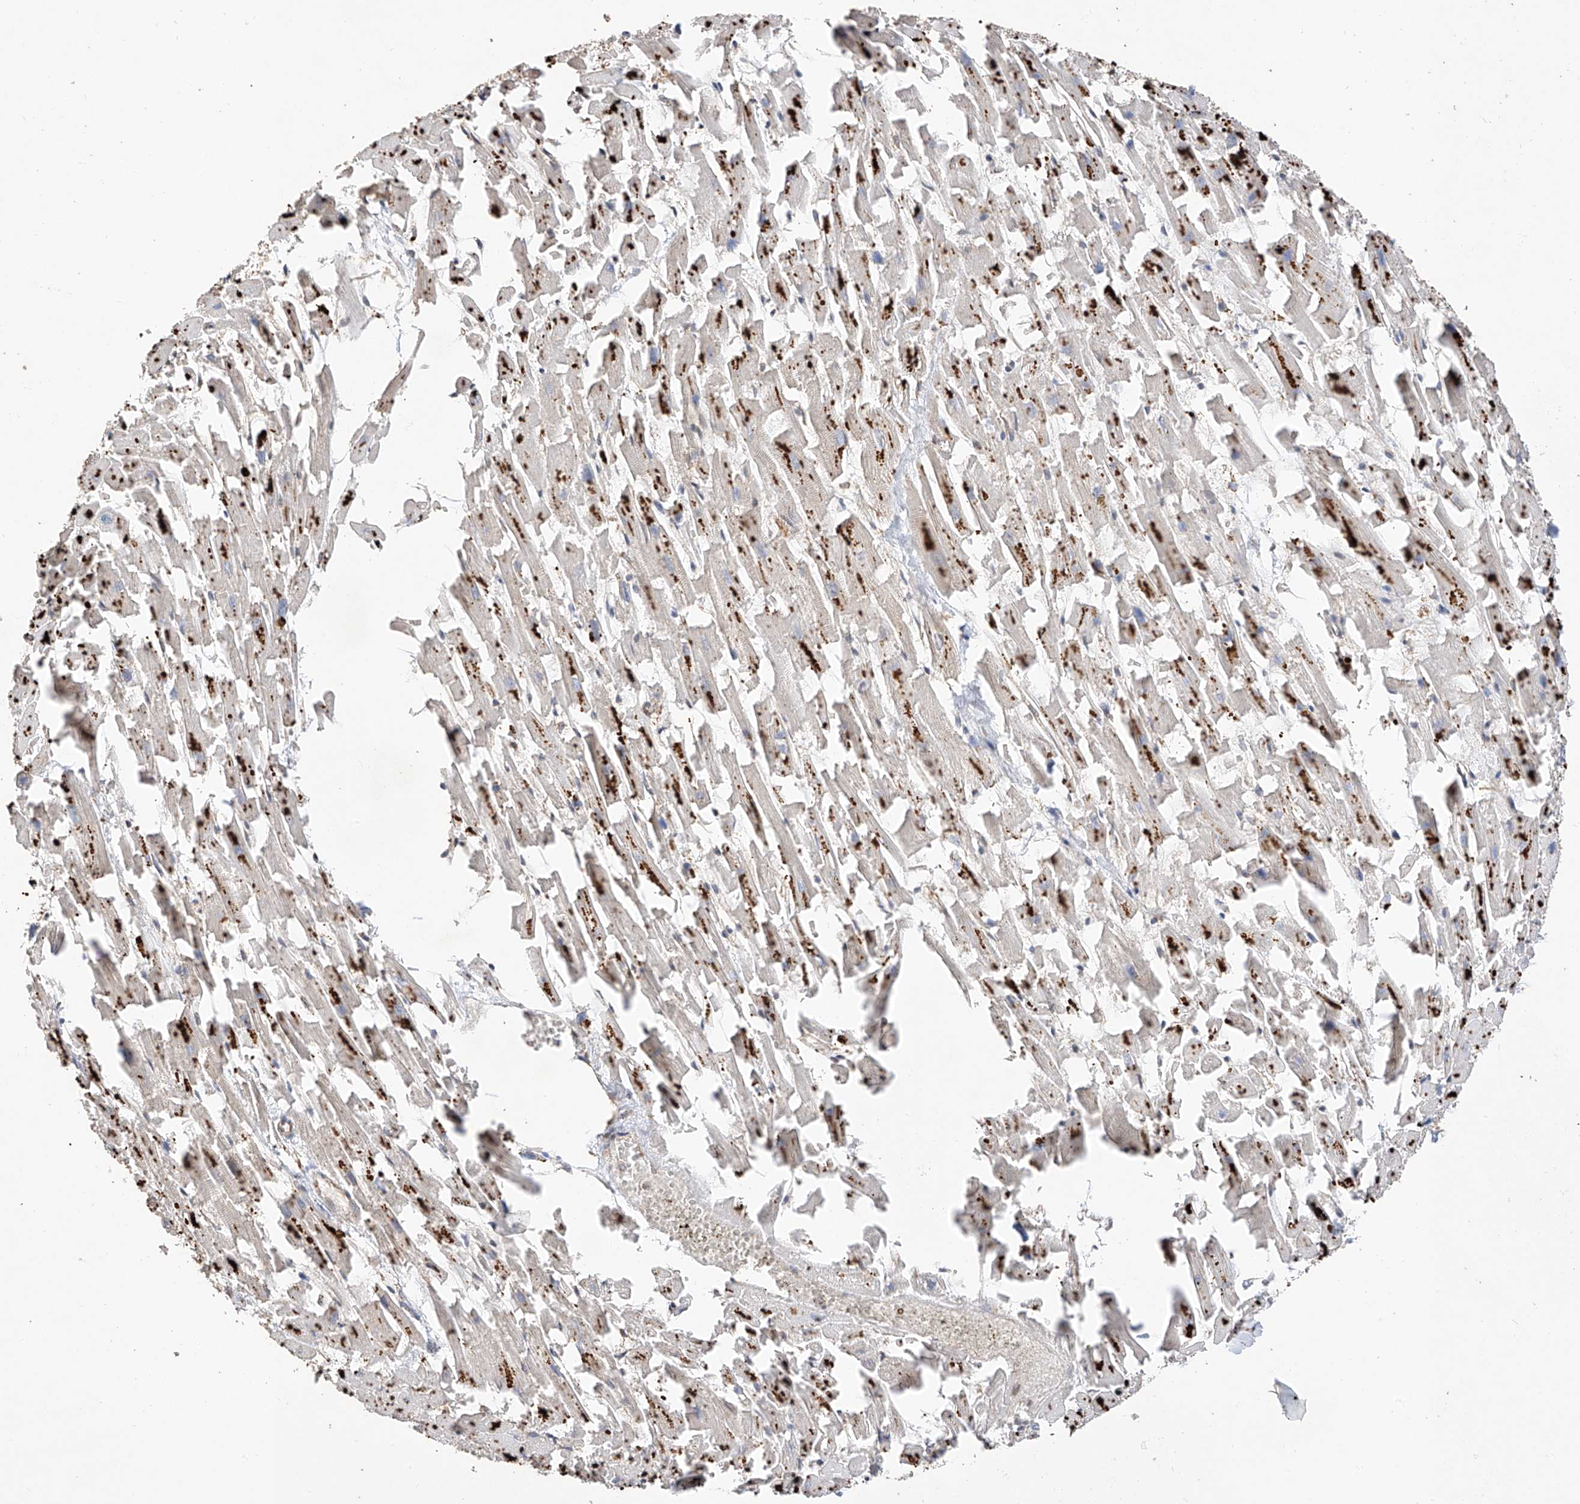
{"staining": {"intensity": "weak", "quantity": "25%-75%", "location": "cytoplasmic/membranous"}, "tissue": "heart muscle", "cell_type": "Cardiomyocytes", "image_type": "normal", "snomed": [{"axis": "morphology", "description": "Normal tissue, NOS"}, {"axis": "topography", "description": "Heart"}], "caption": "Benign heart muscle was stained to show a protein in brown. There is low levels of weak cytoplasmic/membranous positivity in approximately 25%-75% of cardiomyocytes. Immunohistochemistry (ihc) stains the protein in brown and the nuclei are stained blue.", "gene": "RILPL2", "patient": {"sex": "female", "age": 64}}